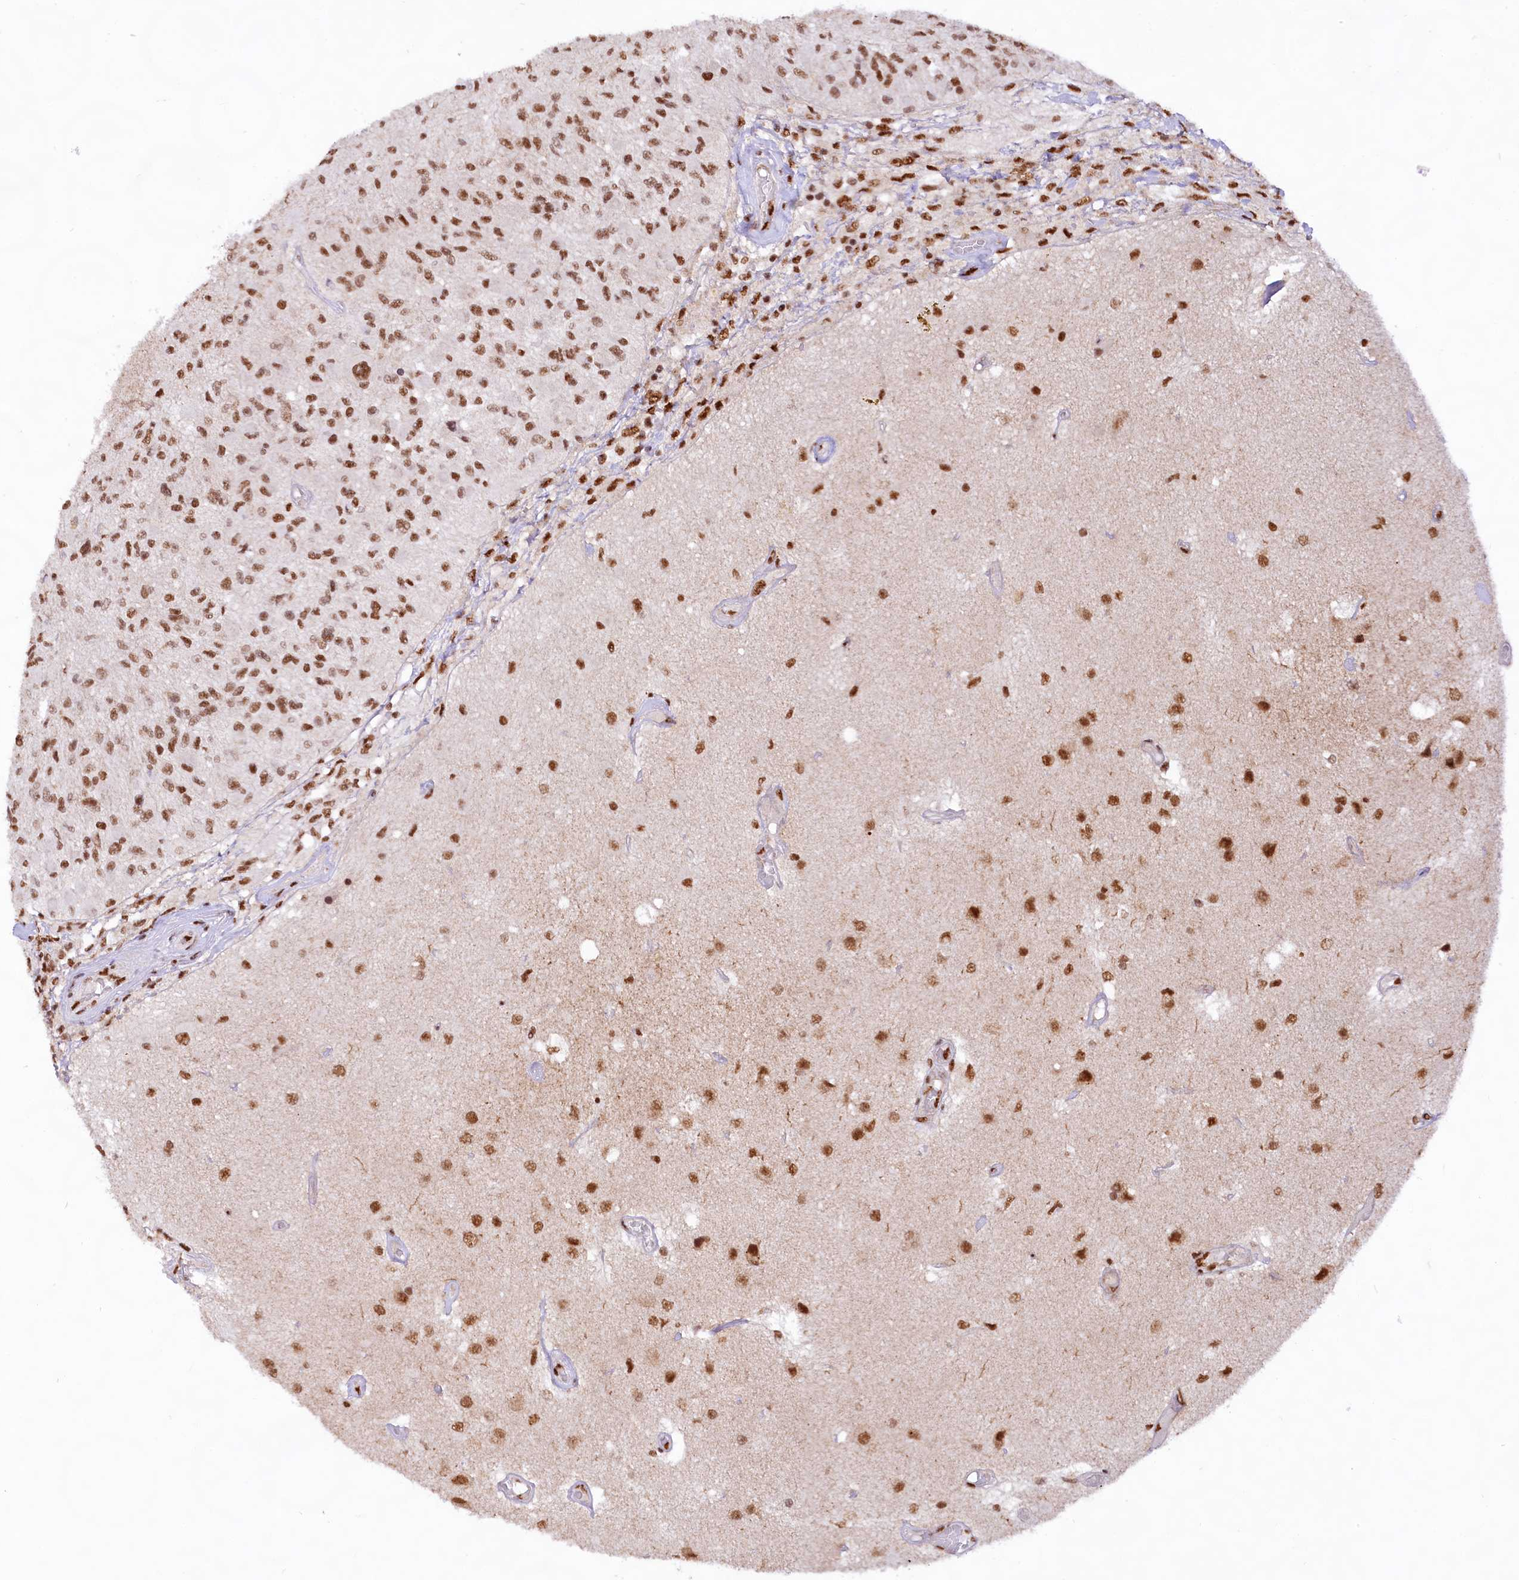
{"staining": {"intensity": "moderate", "quantity": ">75%", "location": "nuclear"}, "tissue": "glioma", "cell_type": "Tumor cells", "image_type": "cancer", "snomed": [{"axis": "morphology", "description": "Glioma, malignant, High grade"}, {"axis": "morphology", "description": "Glioblastoma, NOS"}, {"axis": "topography", "description": "Brain"}], "caption": "High-magnification brightfield microscopy of glioma stained with DAB (brown) and counterstained with hematoxylin (blue). tumor cells exhibit moderate nuclear staining is seen in about>75% of cells.", "gene": "HIRA", "patient": {"sex": "male", "age": 60}}